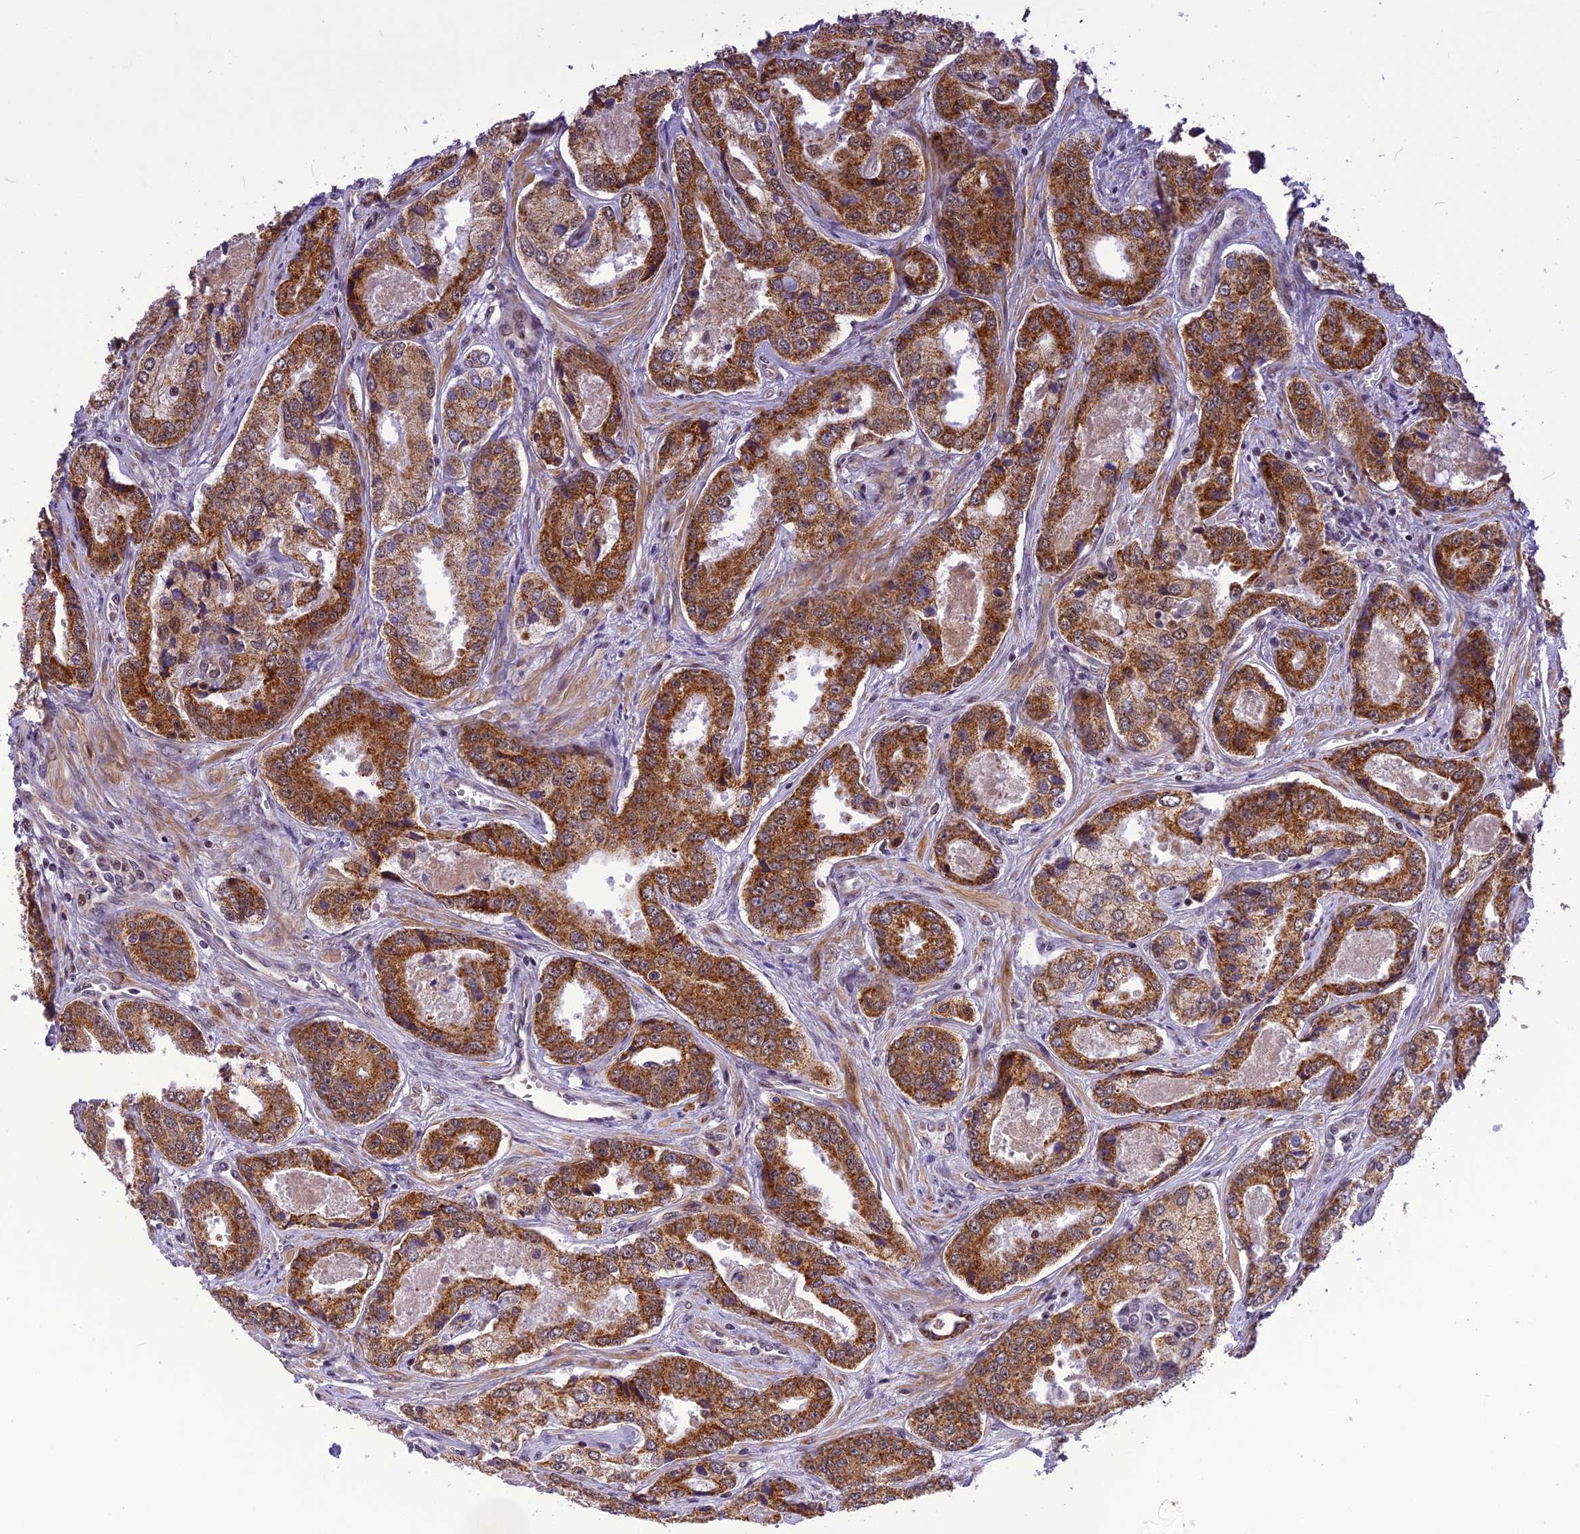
{"staining": {"intensity": "strong", "quantity": ">75%", "location": "cytoplasmic/membranous"}, "tissue": "prostate cancer", "cell_type": "Tumor cells", "image_type": "cancer", "snomed": [{"axis": "morphology", "description": "Adenocarcinoma, Low grade"}, {"axis": "topography", "description": "Prostate"}], "caption": "Strong cytoplasmic/membranous expression for a protein is seen in about >75% of tumor cells of prostate adenocarcinoma (low-grade) using IHC.", "gene": "CMC1", "patient": {"sex": "male", "age": 68}}